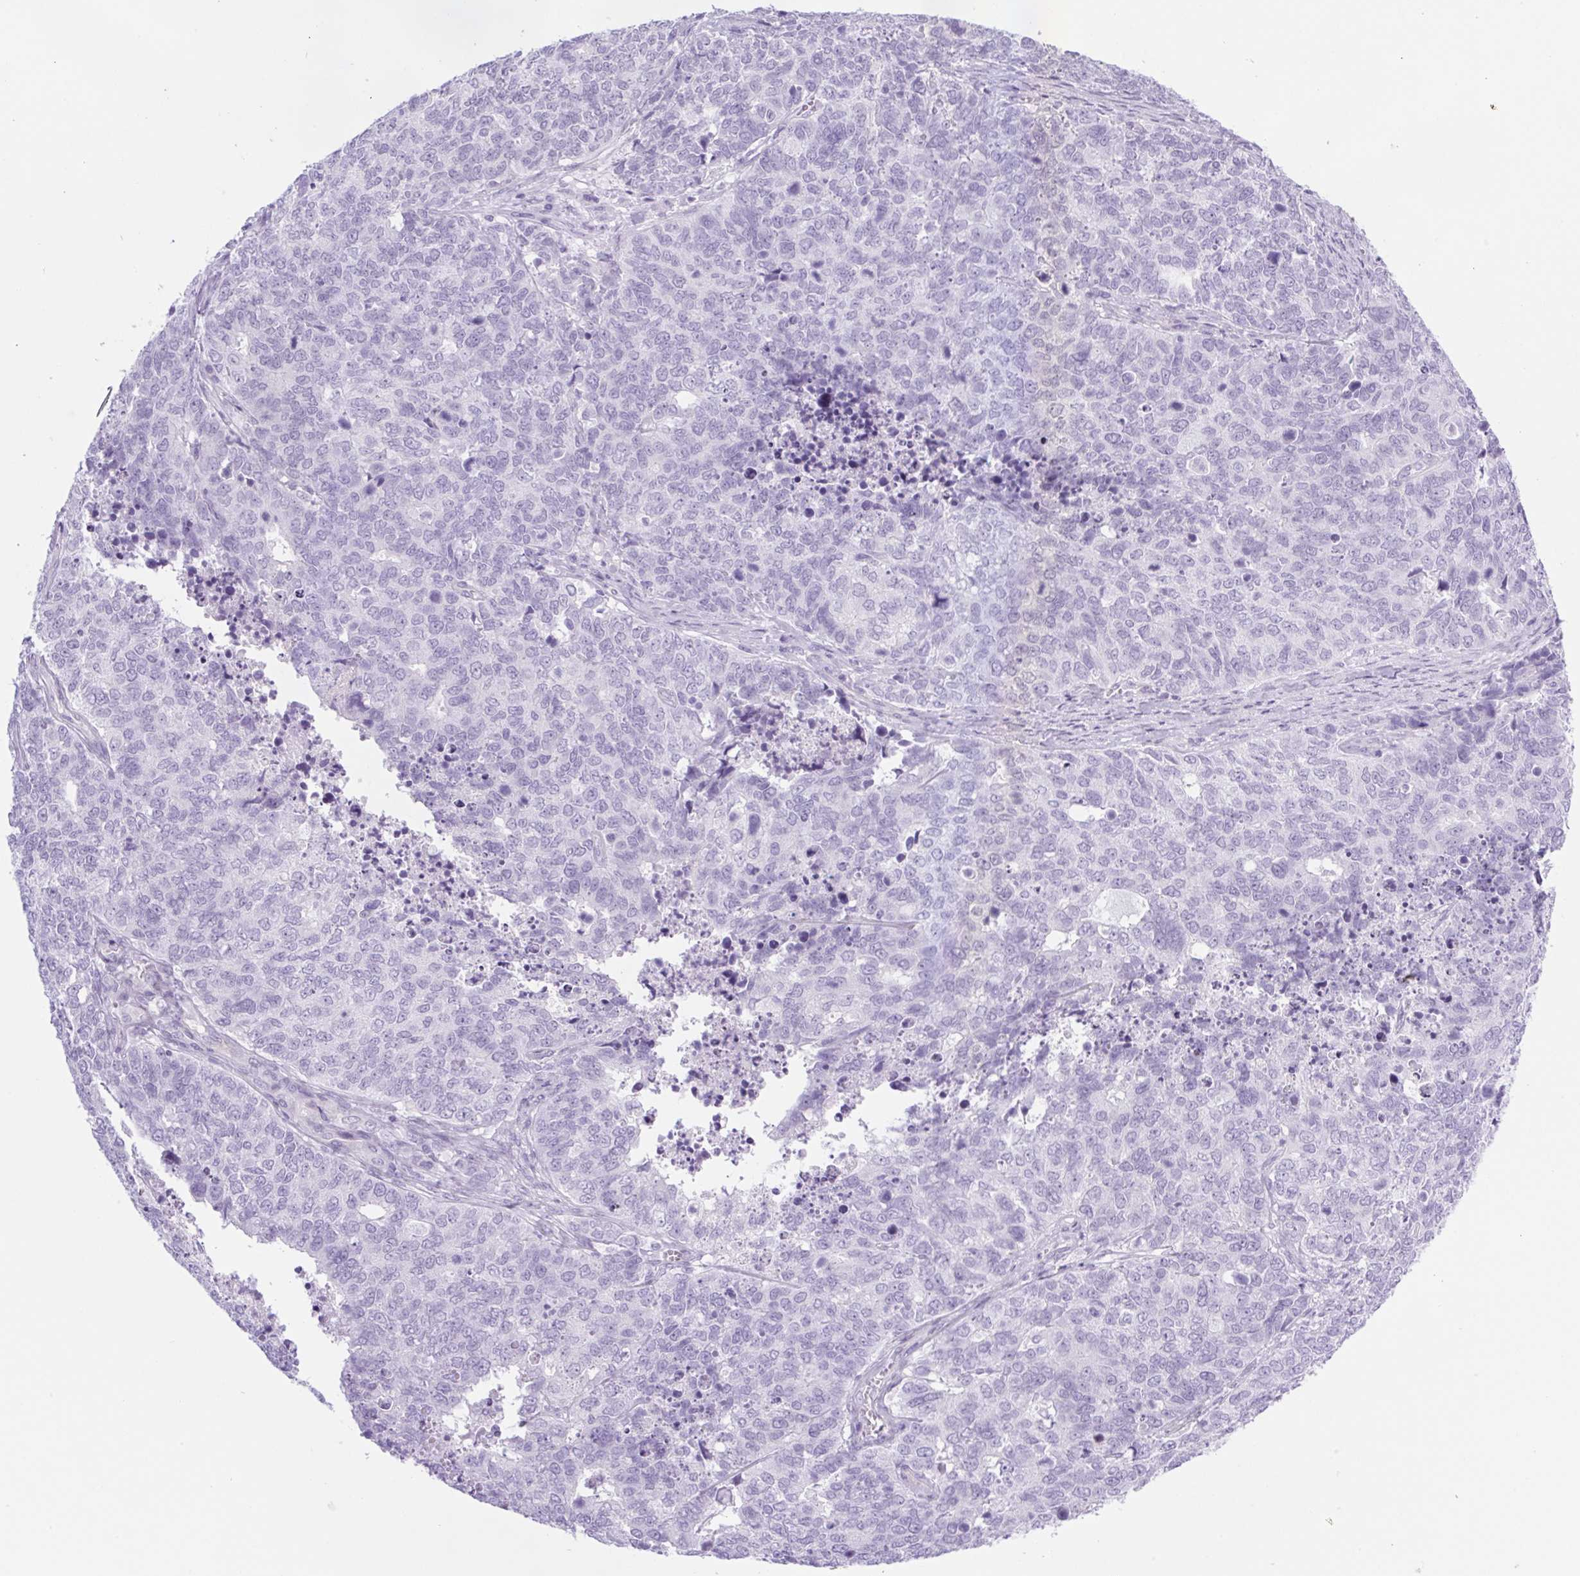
{"staining": {"intensity": "negative", "quantity": "none", "location": "none"}, "tissue": "cervical cancer", "cell_type": "Tumor cells", "image_type": "cancer", "snomed": [{"axis": "morphology", "description": "Adenocarcinoma, NOS"}, {"axis": "topography", "description": "Cervix"}], "caption": "This is an IHC micrograph of cervical adenocarcinoma. There is no staining in tumor cells.", "gene": "SPACA5B", "patient": {"sex": "female", "age": 63}}